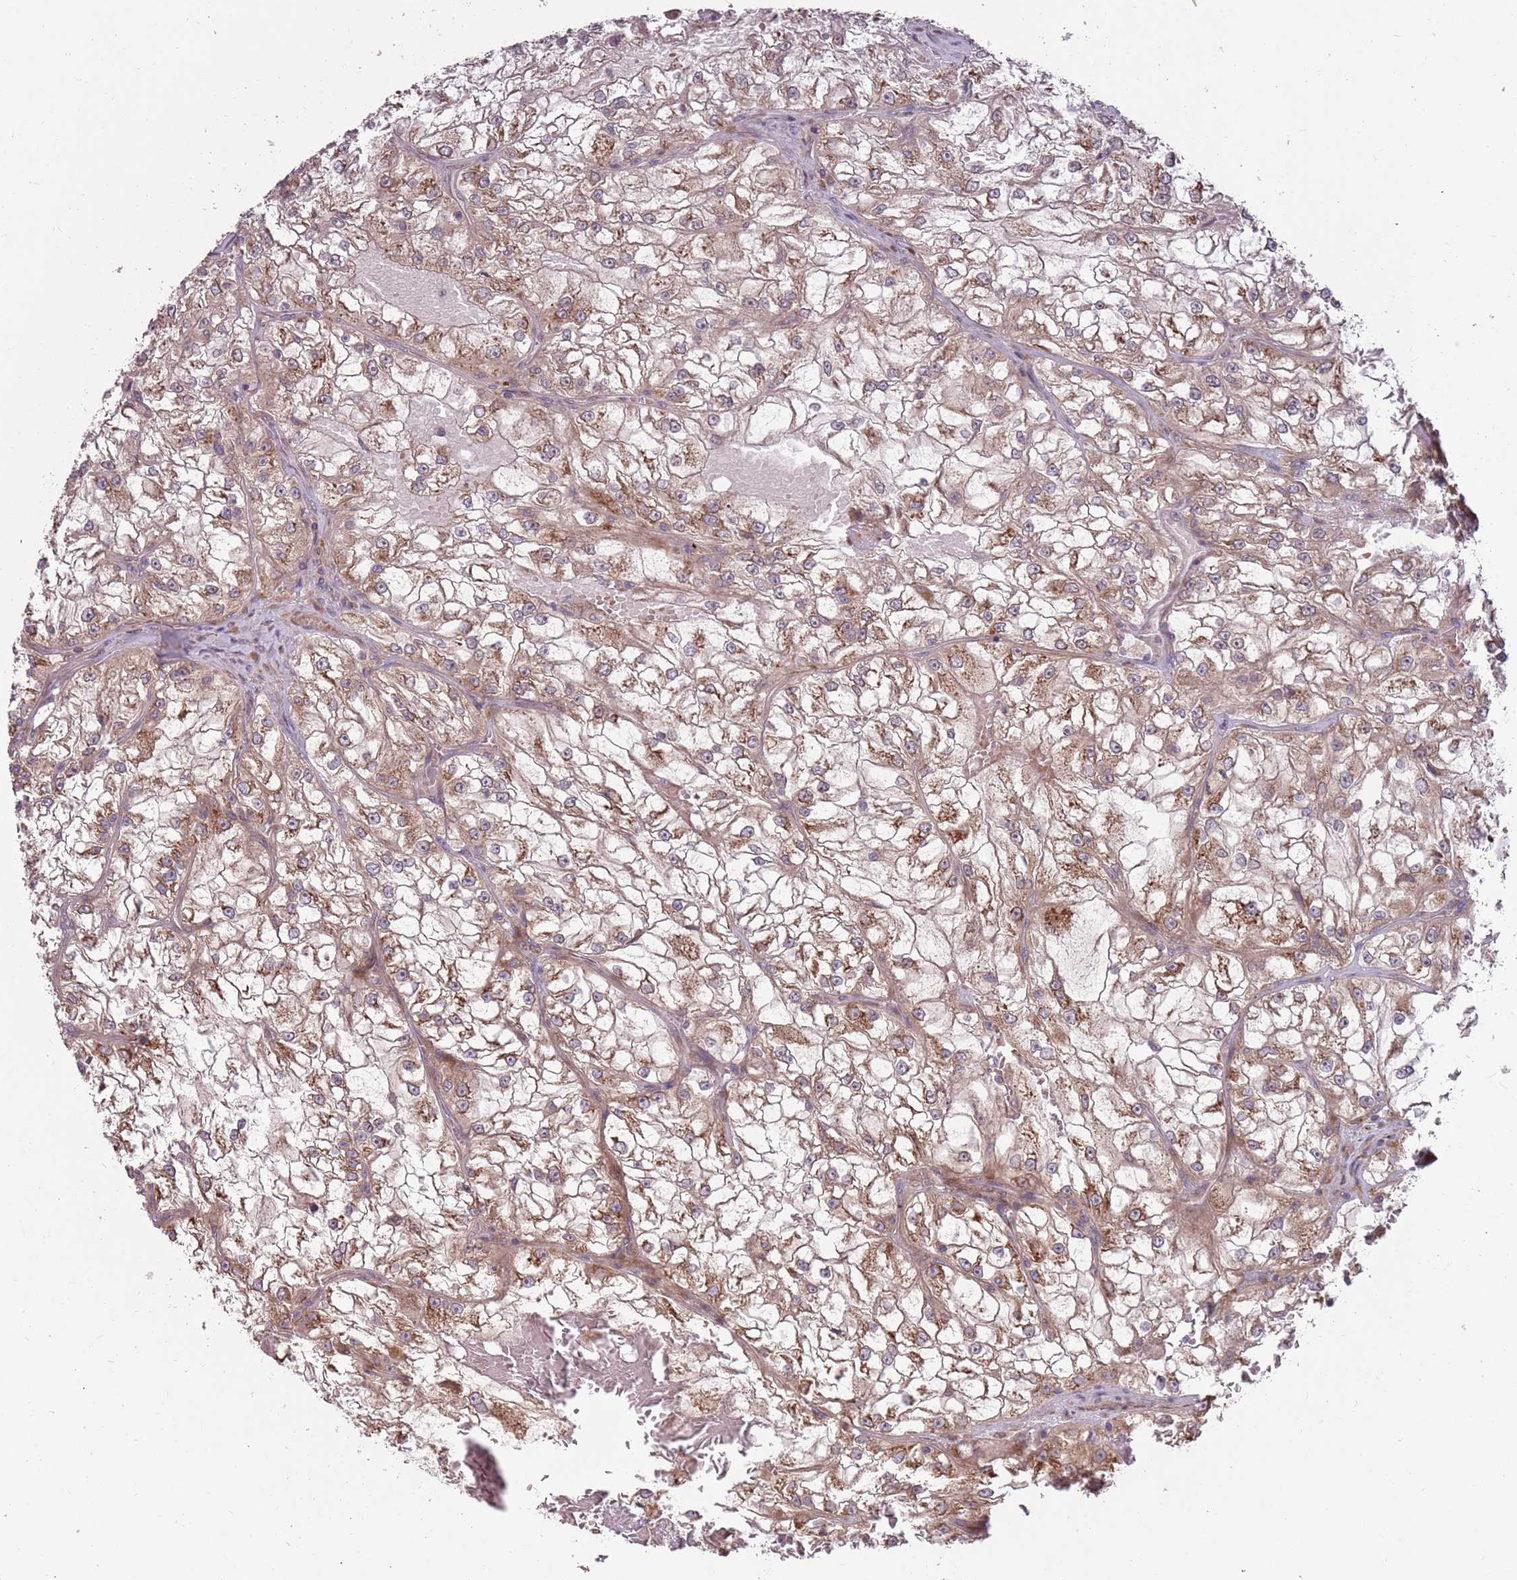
{"staining": {"intensity": "moderate", "quantity": ">75%", "location": "cytoplasmic/membranous"}, "tissue": "renal cancer", "cell_type": "Tumor cells", "image_type": "cancer", "snomed": [{"axis": "morphology", "description": "Adenocarcinoma, NOS"}, {"axis": "topography", "description": "Kidney"}], "caption": "This is a micrograph of immunohistochemistry (IHC) staining of renal adenocarcinoma, which shows moderate expression in the cytoplasmic/membranous of tumor cells.", "gene": "PLD6", "patient": {"sex": "female", "age": 72}}